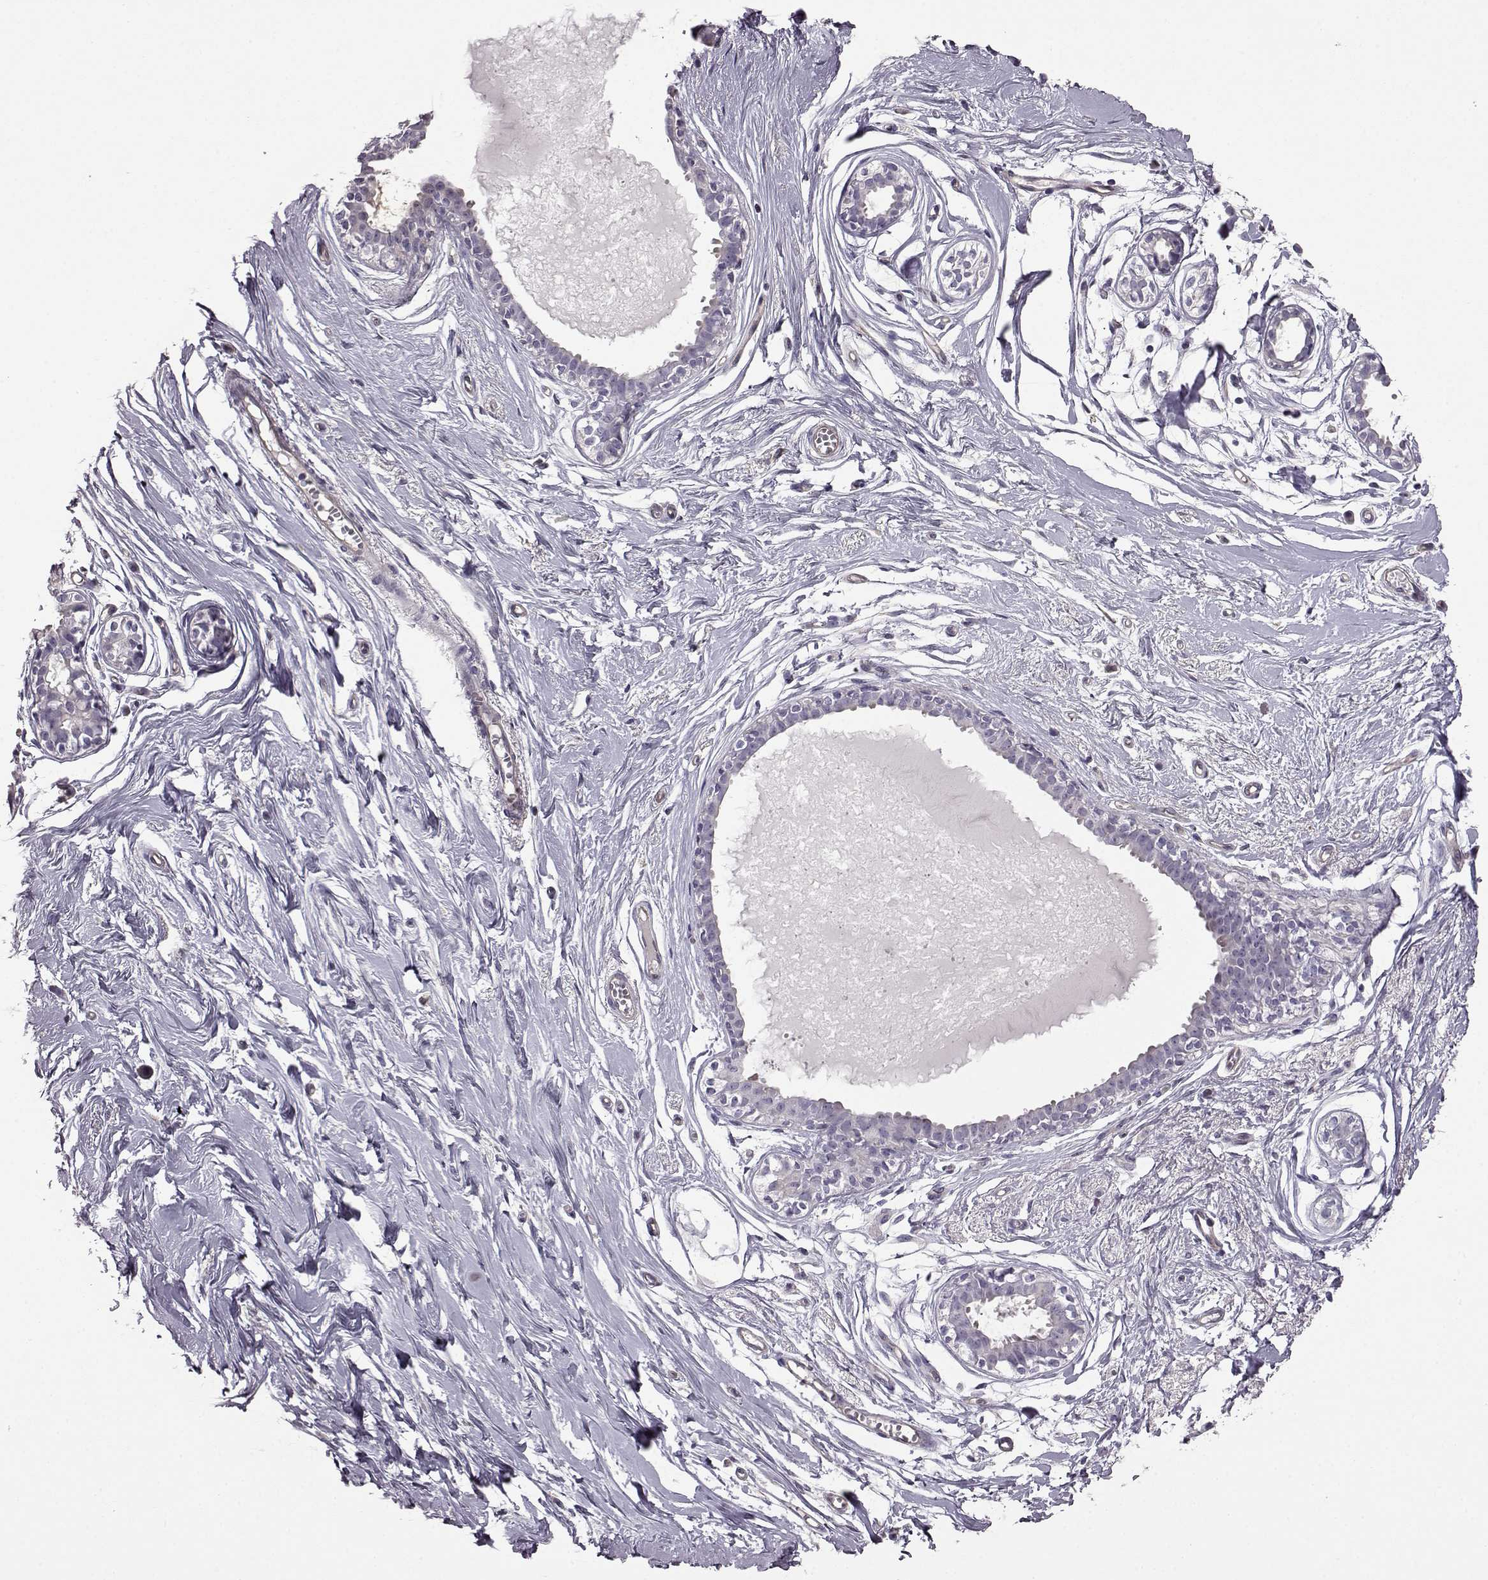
{"staining": {"intensity": "negative", "quantity": "none", "location": "none"}, "tissue": "breast", "cell_type": "Adipocytes", "image_type": "normal", "snomed": [{"axis": "morphology", "description": "Normal tissue, NOS"}, {"axis": "topography", "description": "Breast"}], "caption": "Immunohistochemical staining of benign breast reveals no significant expression in adipocytes. Nuclei are stained in blue.", "gene": "EDDM3B", "patient": {"sex": "female", "age": 49}}